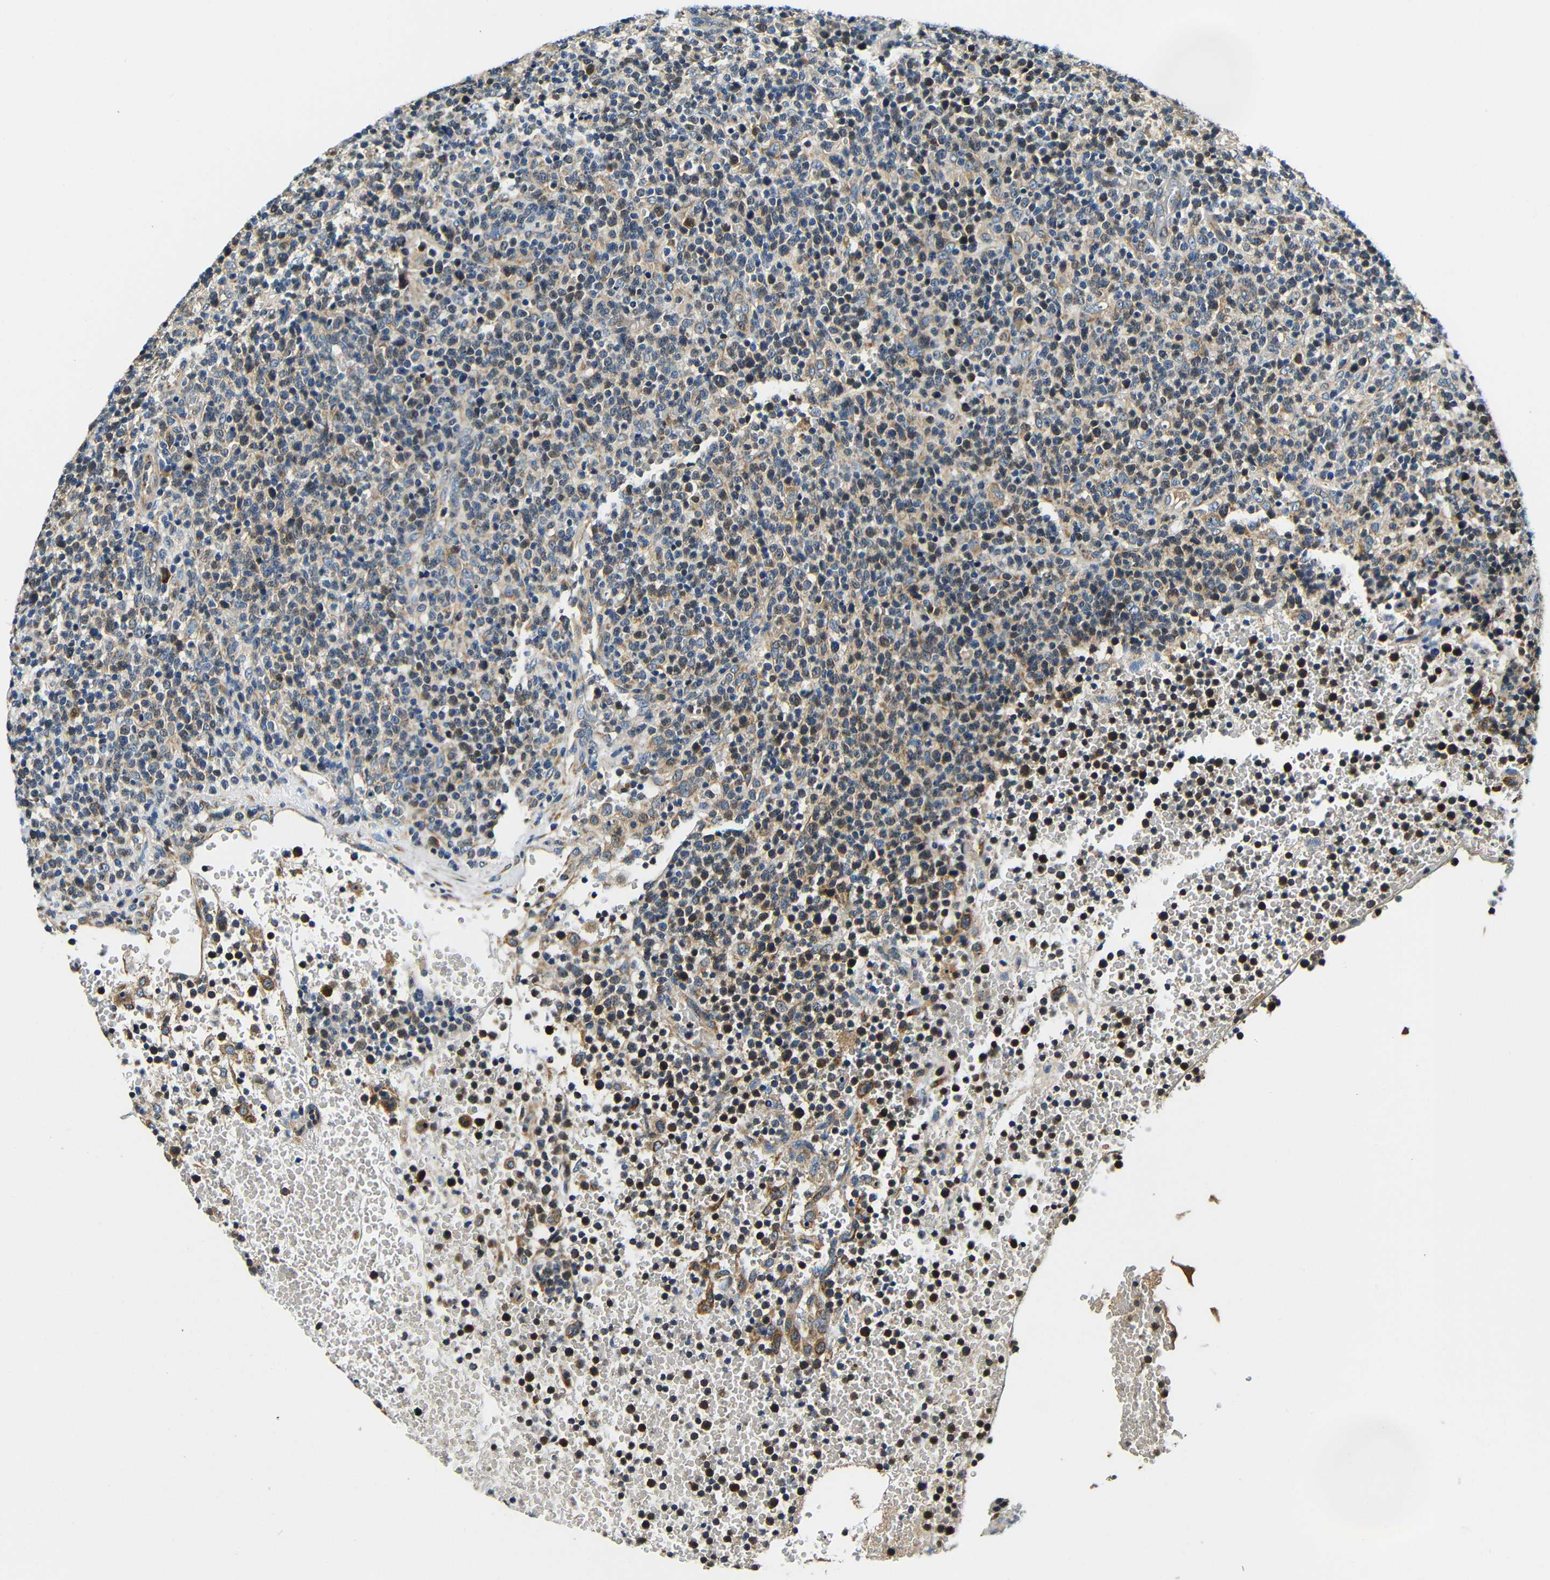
{"staining": {"intensity": "weak", "quantity": "25%-75%", "location": "cytoplasmic/membranous,nuclear"}, "tissue": "lymphoma", "cell_type": "Tumor cells", "image_type": "cancer", "snomed": [{"axis": "morphology", "description": "Malignant lymphoma, non-Hodgkin's type, High grade"}, {"axis": "topography", "description": "Lymph node"}], "caption": "Approximately 25%-75% of tumor cells in high-grade malignant lymphoma, non-Hodgkin's type display weak cytoplasmic/membranous and nuclear protein staining as visualized by brown immunohistochemical staining.", "gene": "VAPB", "patient": {"sex": "male", "age": 61}}